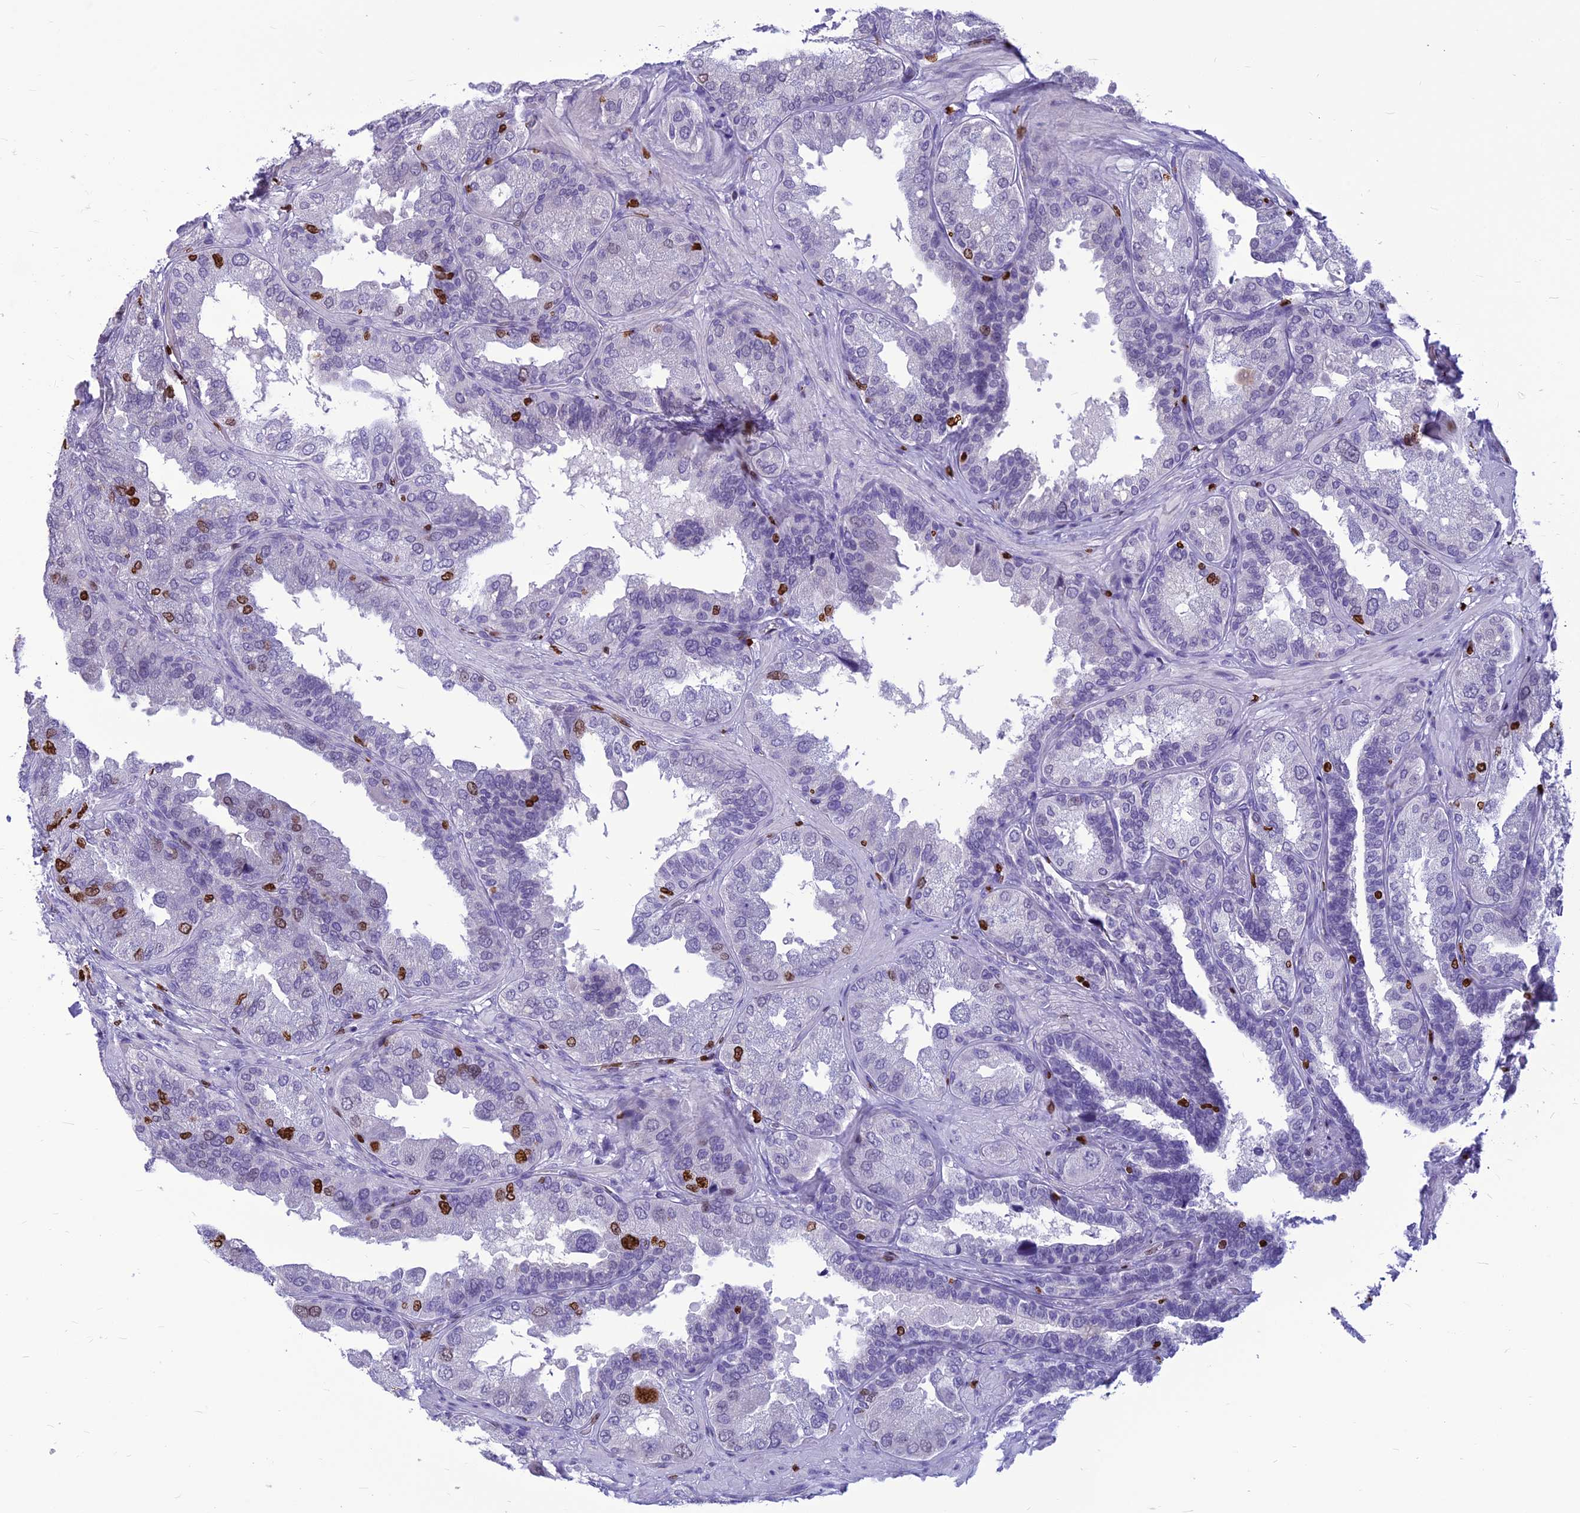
{"staining": {"intensity": "strong", "quantity": "<25%", "location": "nuclear"}, "tissue": "seminal vesicle", "cell_type": "Glandular cells", "image_type": "normal", "snomed": [{"axis": "morphology", "description": "Normal tissue, NOS"}, {"axis": "topography", "description": "Seminal veicle"}, {"axis": "topography", "description": "Peripheral nerve tissue"}], "caption": "Brown immunohistochemical staining in benign human seminal vesicle shows strong nuclear expression in approximately <25% of glandular cells. Ihc stains the protein in brown and the nuclei are stained blue.", "gene": "AKAP17A", "patient": {"sex": "male", "age": 63}}